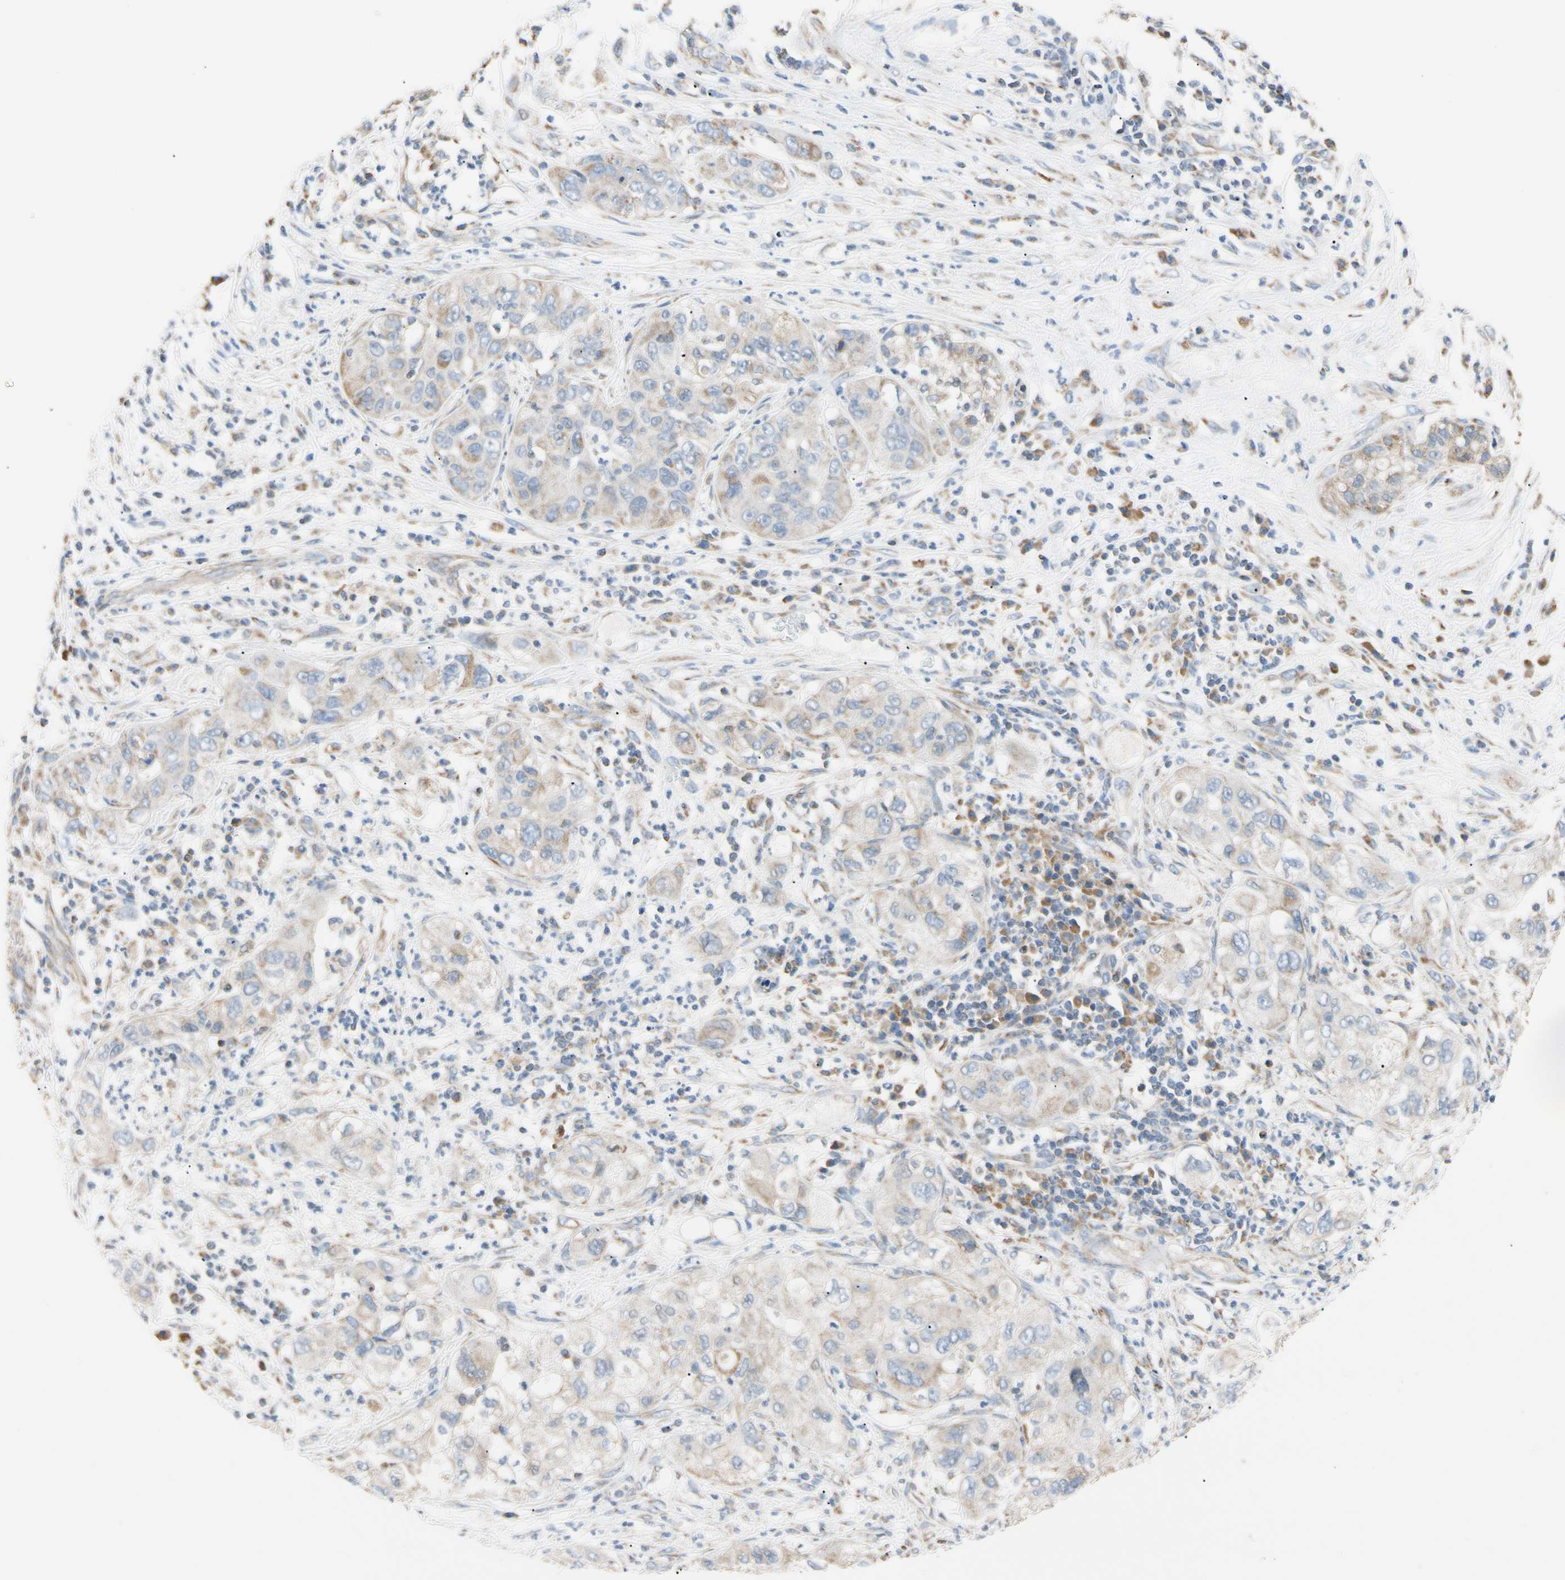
{"staining": {"intensity": "weak", "quantity": "25%-75%", "location": "cytoplasmic/membranous"}, "tissue": "pancreatic cancer", "cell_type": "Tumor cells", "image_type": "cancer", "snomed": [{"axis": "morphology", "description": "Adenocarcinoma, NOS"}, {"axis": "topography", "description": "Pancreas"}], "caption": "IHC (DAB (3,3'-diaminobenzidine)) staining of human pancreatic cancer (adenocarcinoma) exhibits weak cytoplasmic/membranous protein staining in about 25%-75% of tumor cells.", "gene": "PLGRKT", "patient": {"sex": "female", "age": 78}}